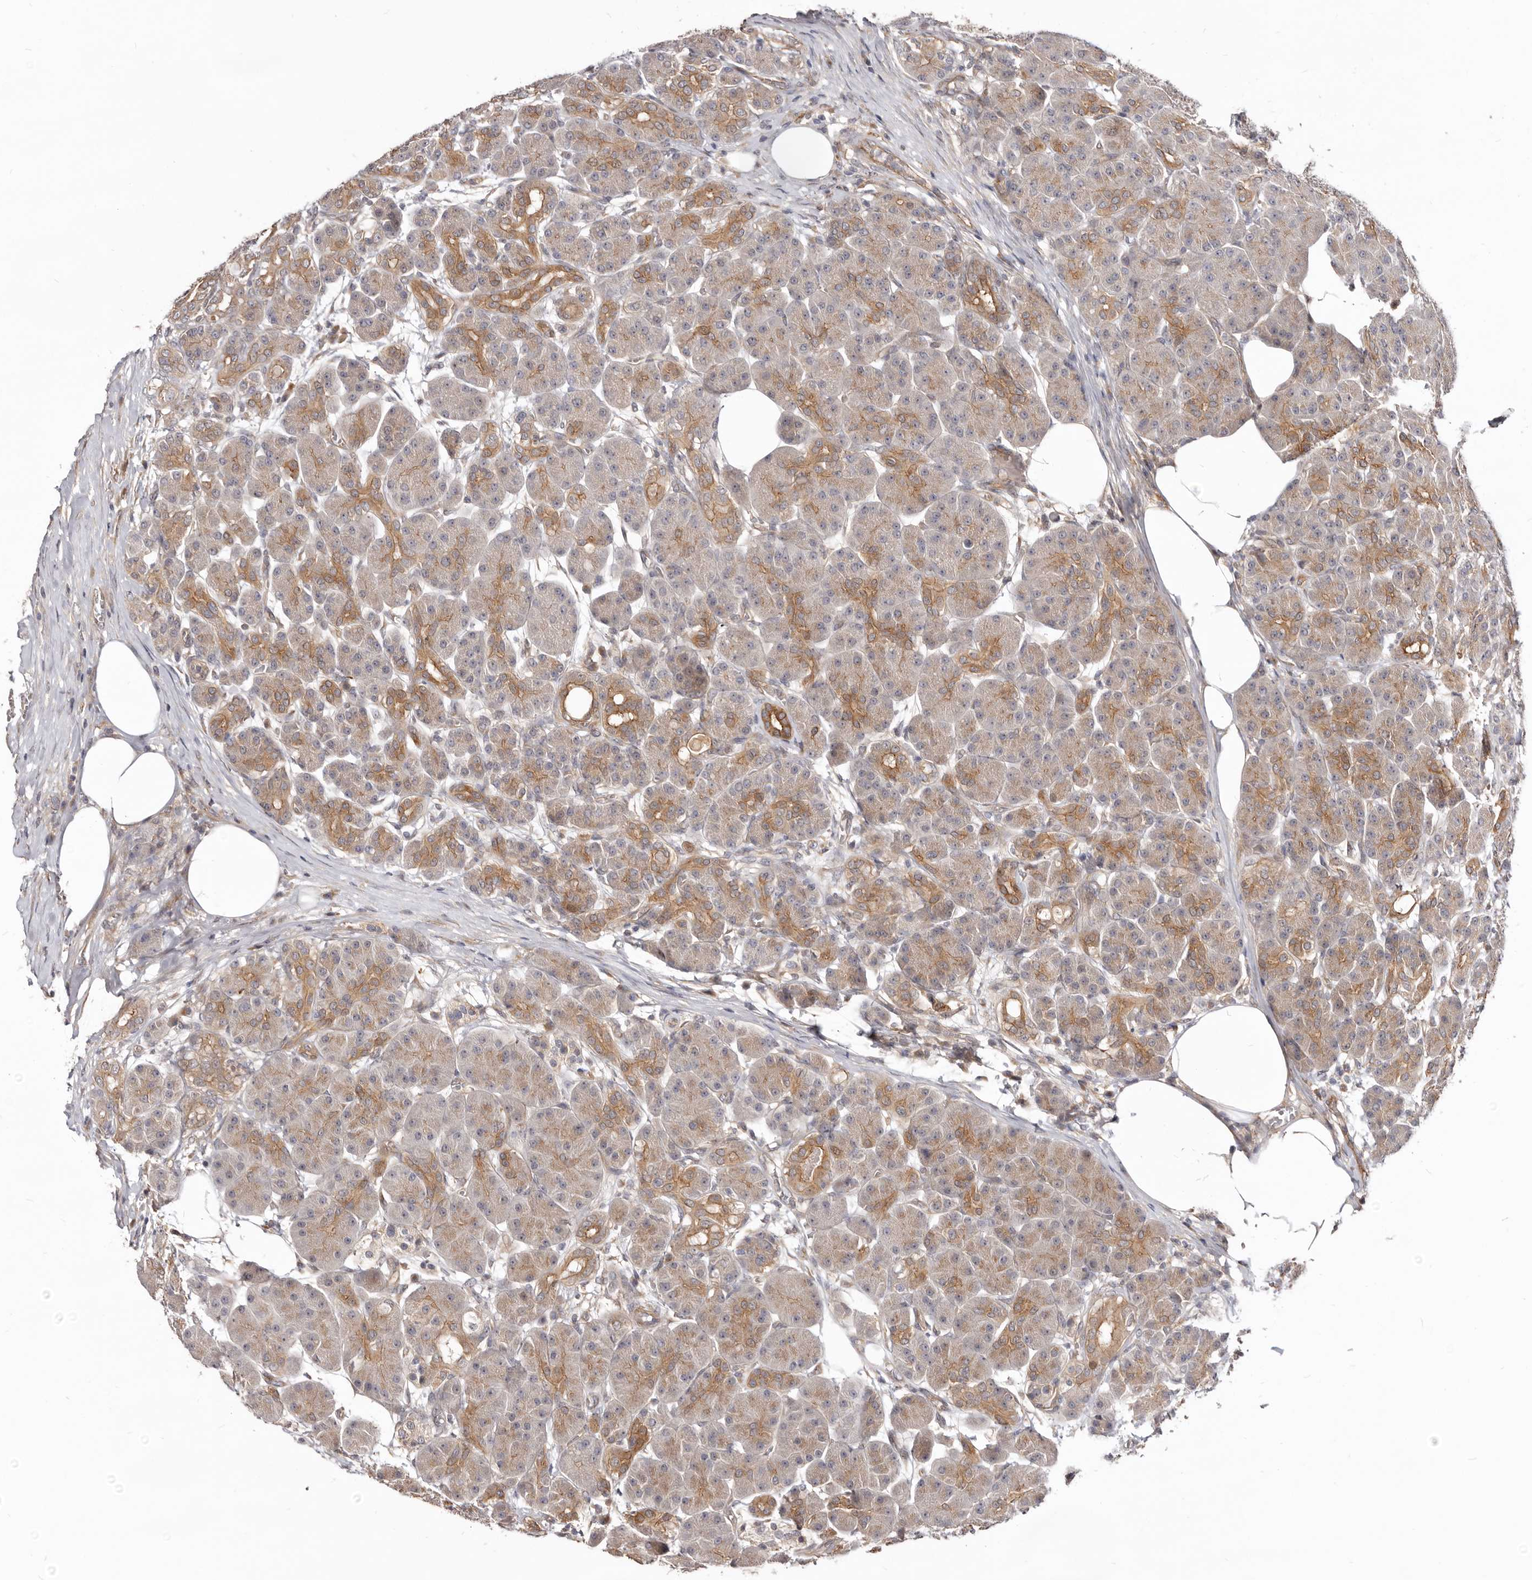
{"staining": {"intensity": "moderate", "quantity": "25%-75%", "location": "cytoplasmic/membranous"}, "tissue": "pancreas", "cell_type": "Exocrine glandular cells", "image_type": "normal", "snomed": [{"axis": "morphology", "description": "Normal tissue, NOS"}, {"axis": "topography", "description": "Pancreas"}], "caption": "This is a micrograph of immunohistochemistry (IHC) staining of benign pancreas, which shows moderate expression in the cytoplasmic/membranous of exocrine glandular cells.", "gene": "GPATCH4", "patient": {"sex": "male", "age": 63}}